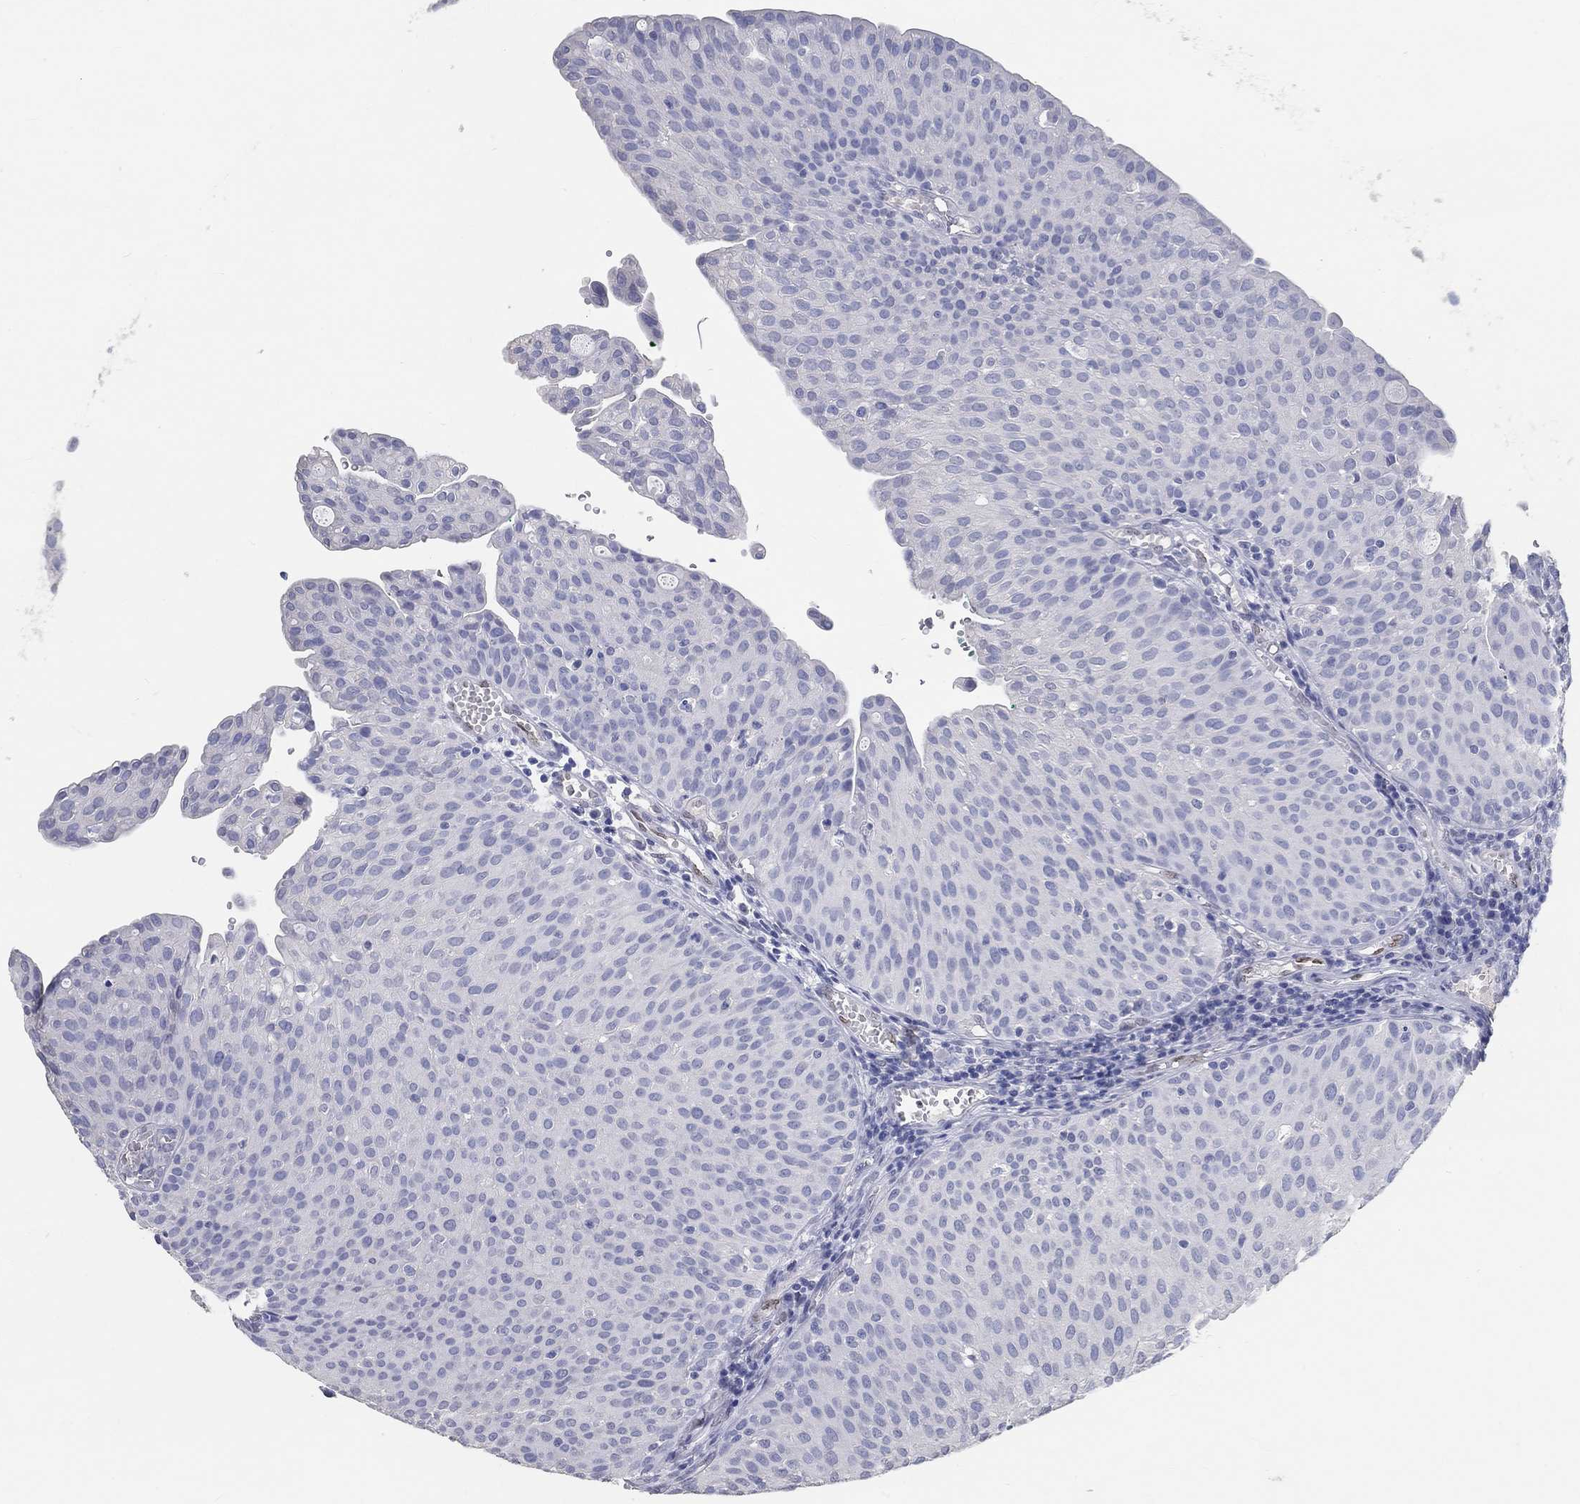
{"staining": {"intensity": "negative", "quantity": "none", "location": "none"}, "tissue": "urothelial cancer", "cell_type": "Tumor cells", "image_type": "cancer", "snomed": [{"axis": "morphology", "description": "Urothelial carcinoma, Low grade"}, {"axis": "topography", "description": "Urinary bladder"}], "caption": "Immunohistochemistry (IHC) photomicrograph of urothelial cancer stained for a protein (brown), which reveals no expression in tumor cells. (DAB IHC visualized using brightfield microscopy, high magnification).", "gene": "FGF2", "patient": {"sex": "male", "age": 54}}